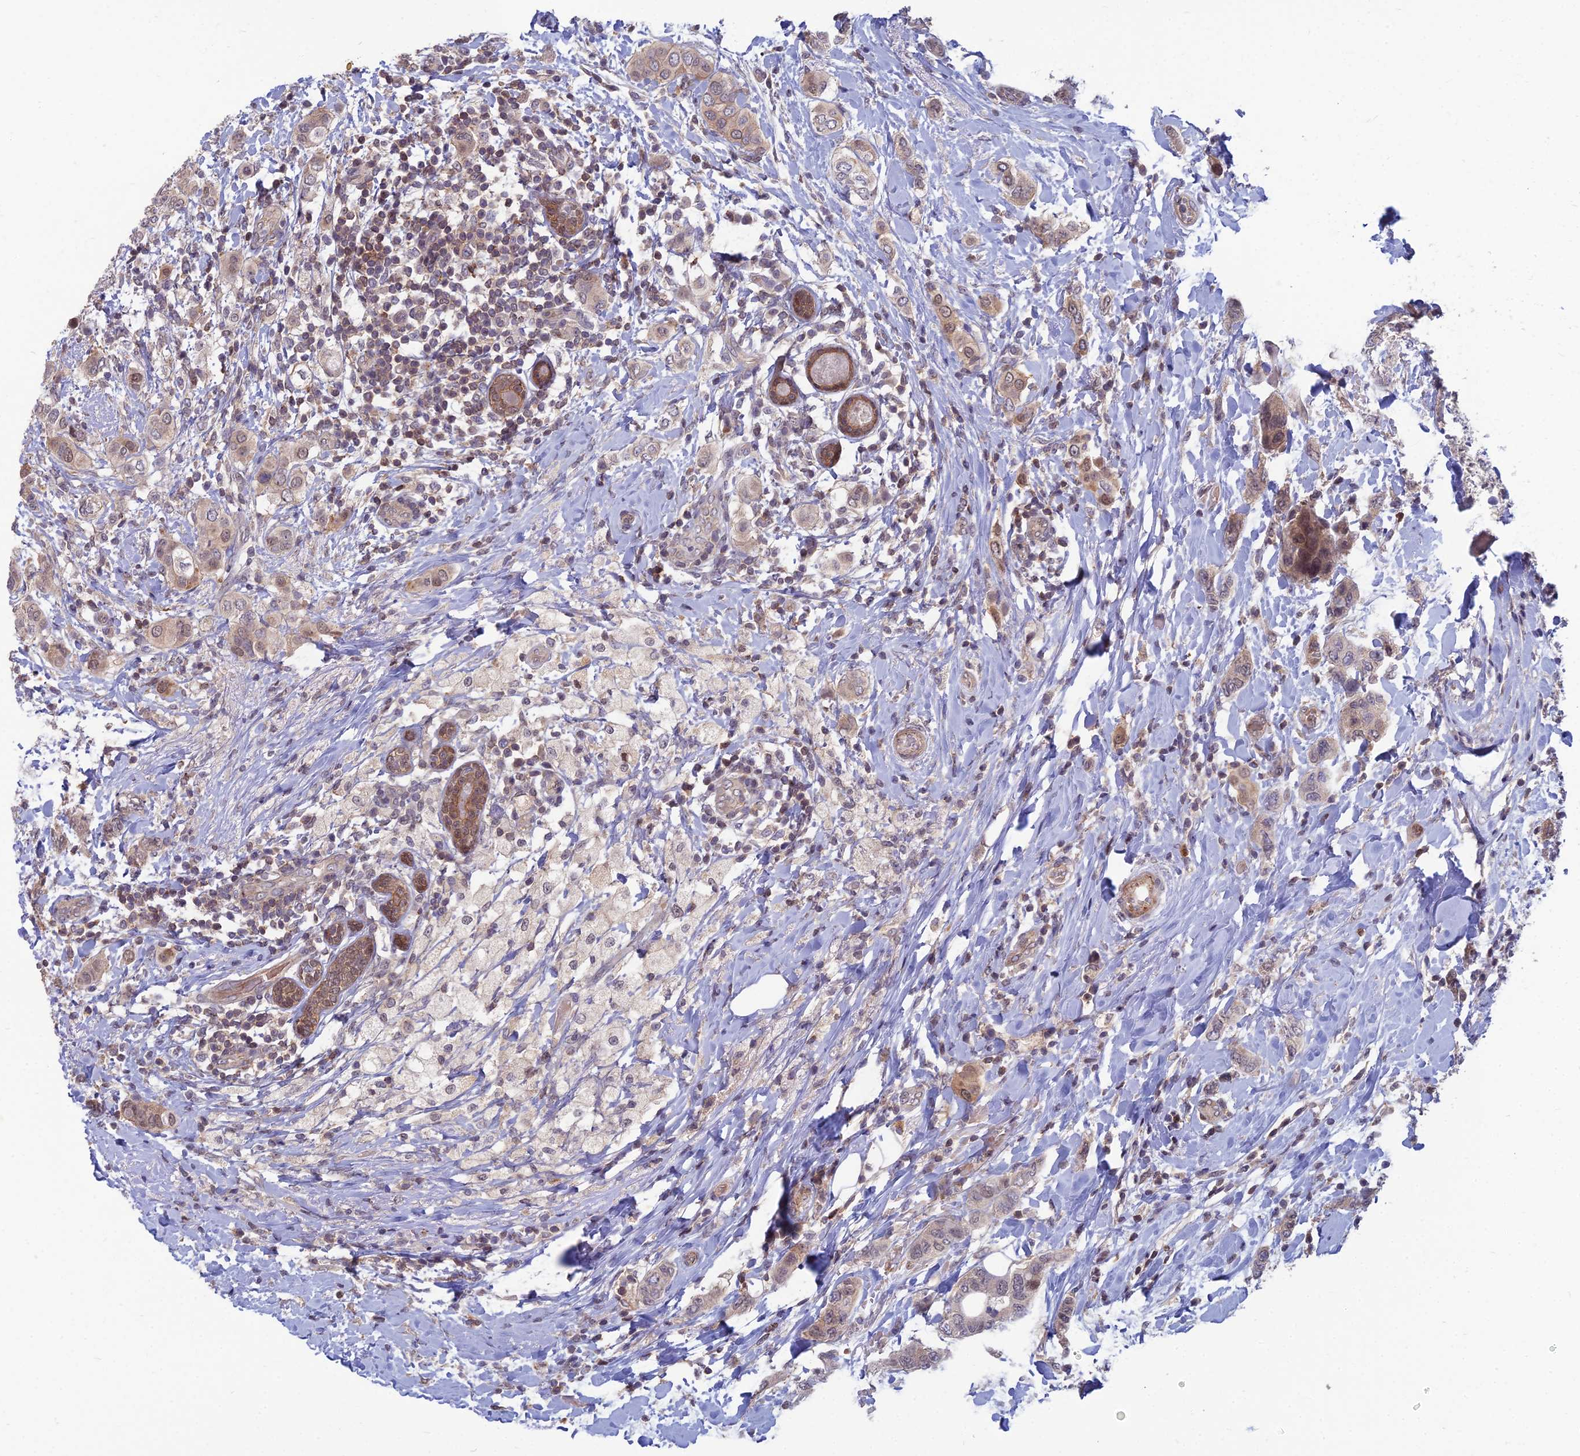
{"staining": {"intensity": "weak", "quantity": "<25%", "location": "cytoplasmic/membranous,nuclear"}, "tissue": "breast cancer", "cell_type": "Tumor cells", "image_type": "cancer", "snomed": [{"axis": "morphology", "description": "Lobular carcinoma"}, {"axis": "topography", "description": "Breast"}], "caption": "This is an IHC micrograph of human breast cancer (lobular carcinoma). There is no expression in tumor cells.", "gene": "OPA3", "patient": {"sex": "female", "age": 51}}